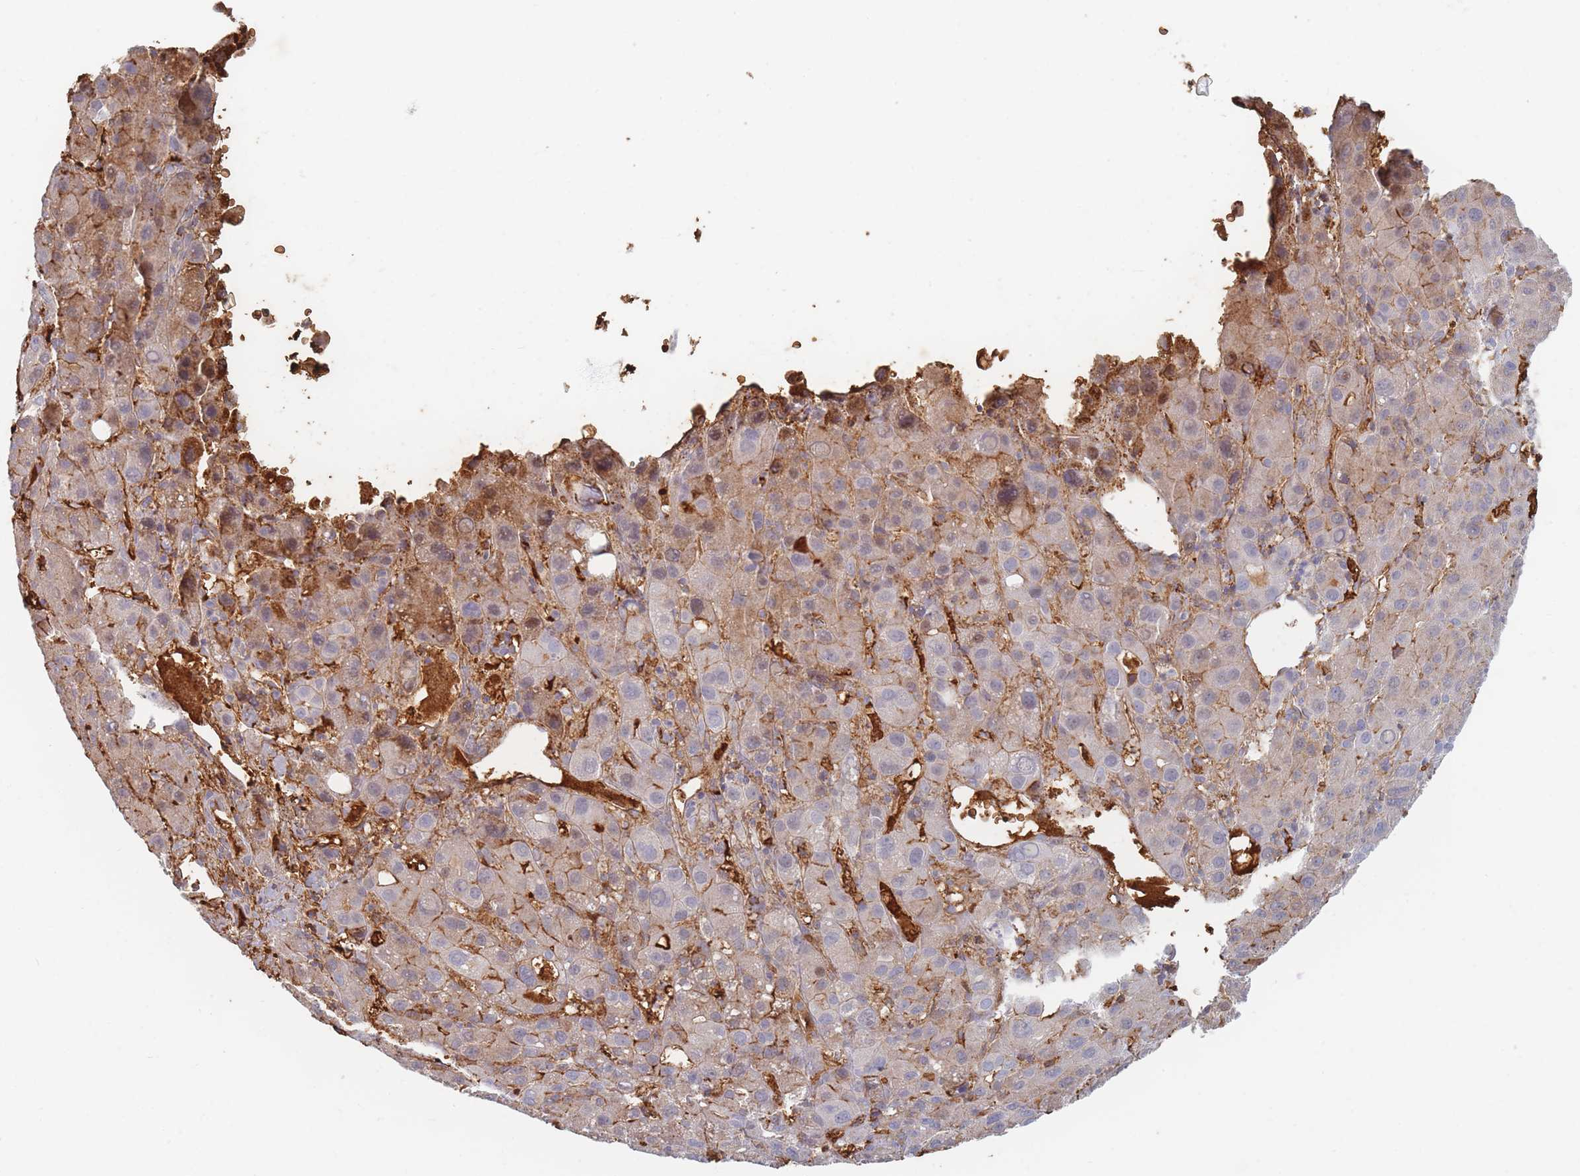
{"staining": {"intensity": "negative", "quantity": "none", "location": "none"}, "tissue": "liver cancer", "cell_type": "Tumor cells", "image_type": "cancer", "snomed": [{"axis": "morphology", "description": "Carcinoma, Hepatocellular, NOS"}, {"axis": "topography", "description": "Liver"}], "caption": "Tumor cells are negative for protein expression in human liver hepatocellular carcinoma. The staining is performed using DAB brown chromogen with nuclei counter-stained in using hematoxylin.", "gene": "SLC2A6", "patient": {"sex": "male", "age": 55}}